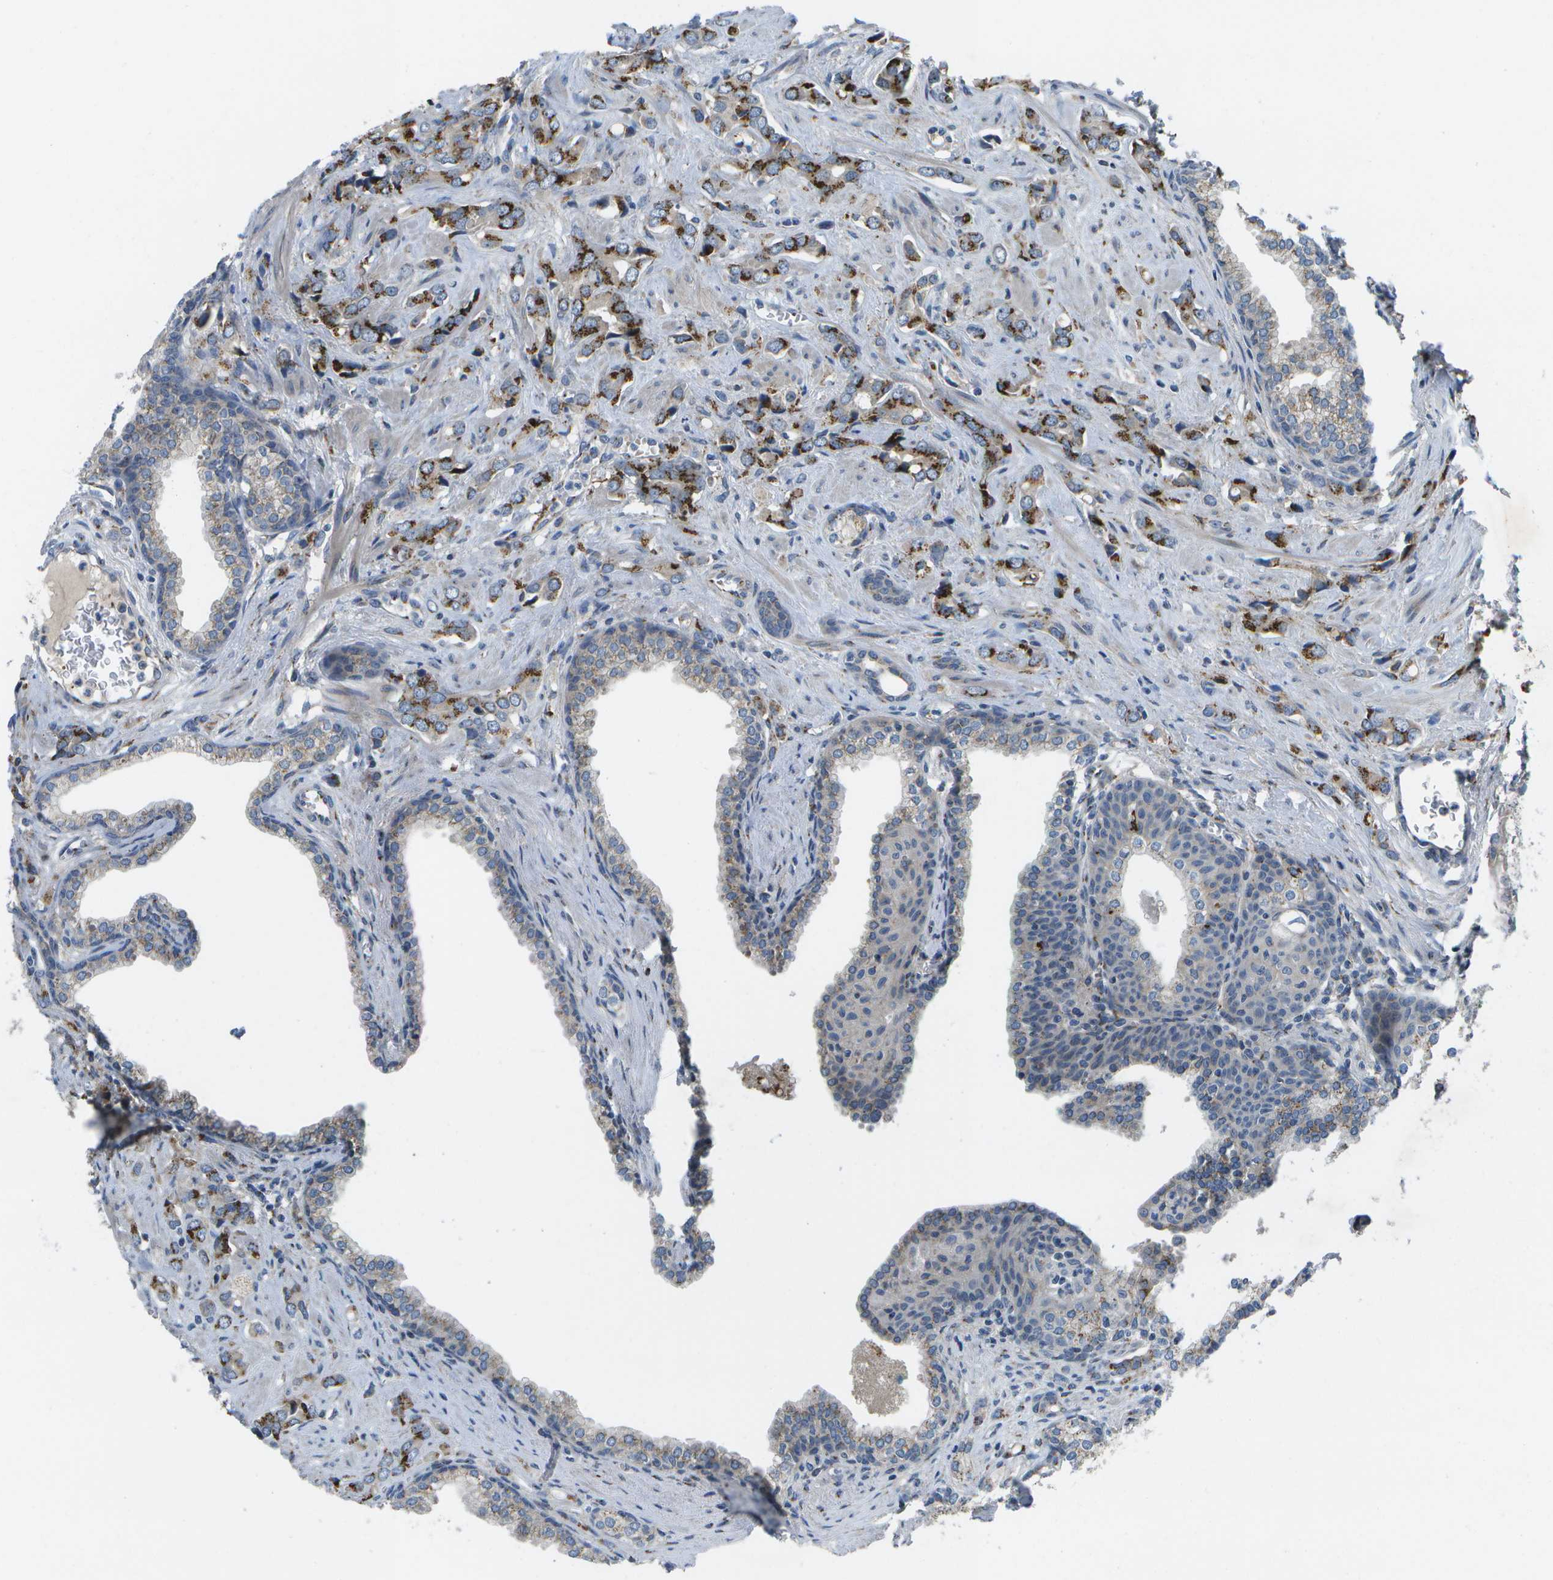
{"staining": {"intensity": "strong", "quantity": ">75%", "location": "cytoplasmic/membranous"}, "tissue": "prostate cancer", "cell_type": "Tumor cells", "image_type": "cancer", "snomed": [{"axis": "morphology", "description": "Adenocarcinoma, High grade"}, {"axis": "topography", "description": "Prostate"}], "caption": "A brown stain labels strong cytoplasmic/membranous staining of a protein in human prostate high-grade adenocarcinoma tumor cells.", "gene": "QSOX2", "patient": {"sex": "male", "age": 64}}